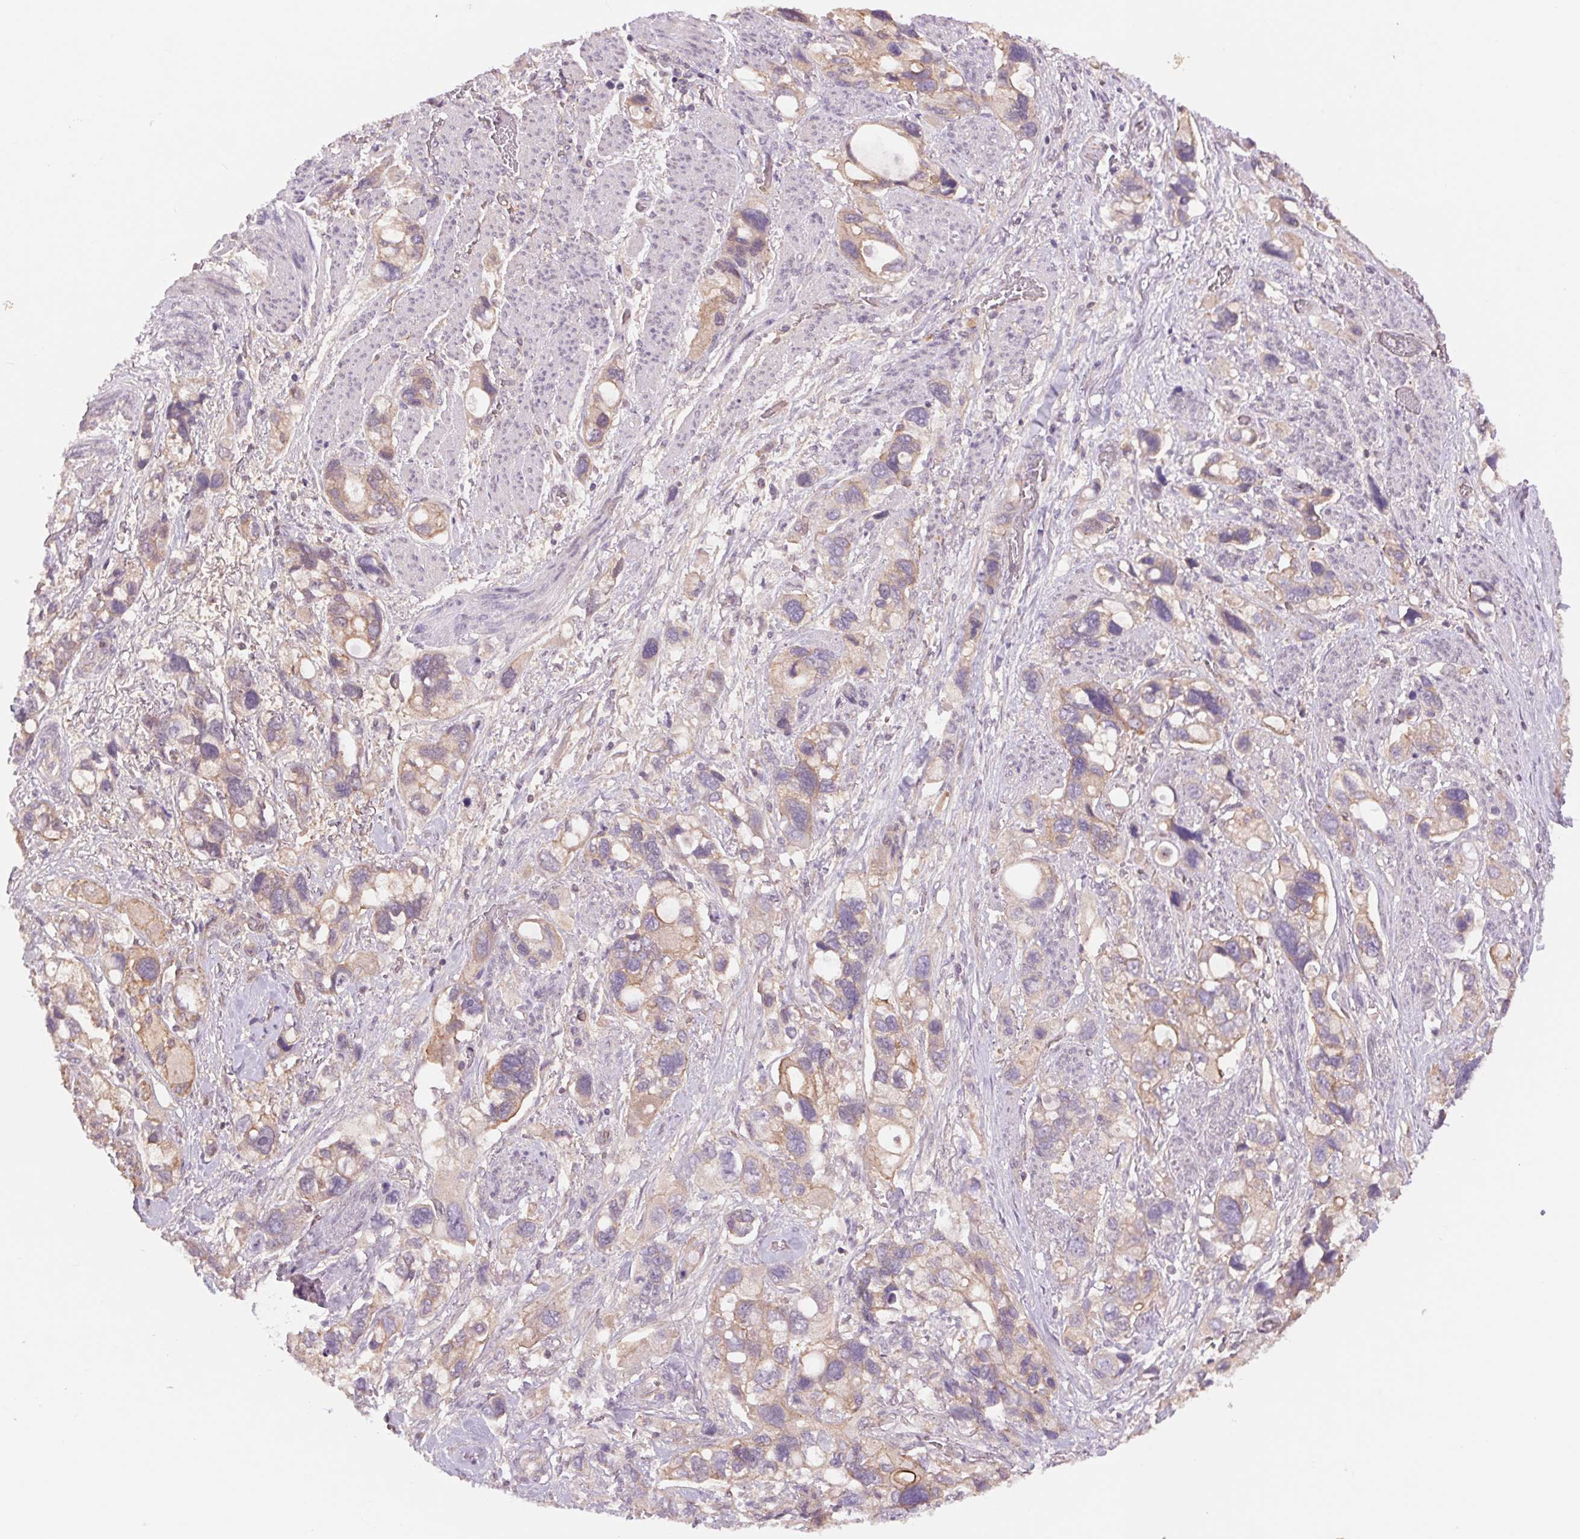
{"staining": {"intensity": "weak", "quantity": "25%-75%", "location": "cytoplasmic/membranous"}, "tissue": "stomach cancer", "cell_type": "Tumor cells", "image_type": "cancer", "snomed": [{"axis": "morphology", "description": "Adenocarcinoma, NOS"}, {"axis": "topography", "description": "Stomach, upper"}], "caption": "Weak cytoplasmic/membranous staining is present in approximately 25%-75% of tumor cells in stomach cancer (adenocarcinoma). The protein of interest is shown in brown color, while the nuclei are stained blue.", "gene": "SH3RF2", "patient": {"sex": "female", "age": 81}}